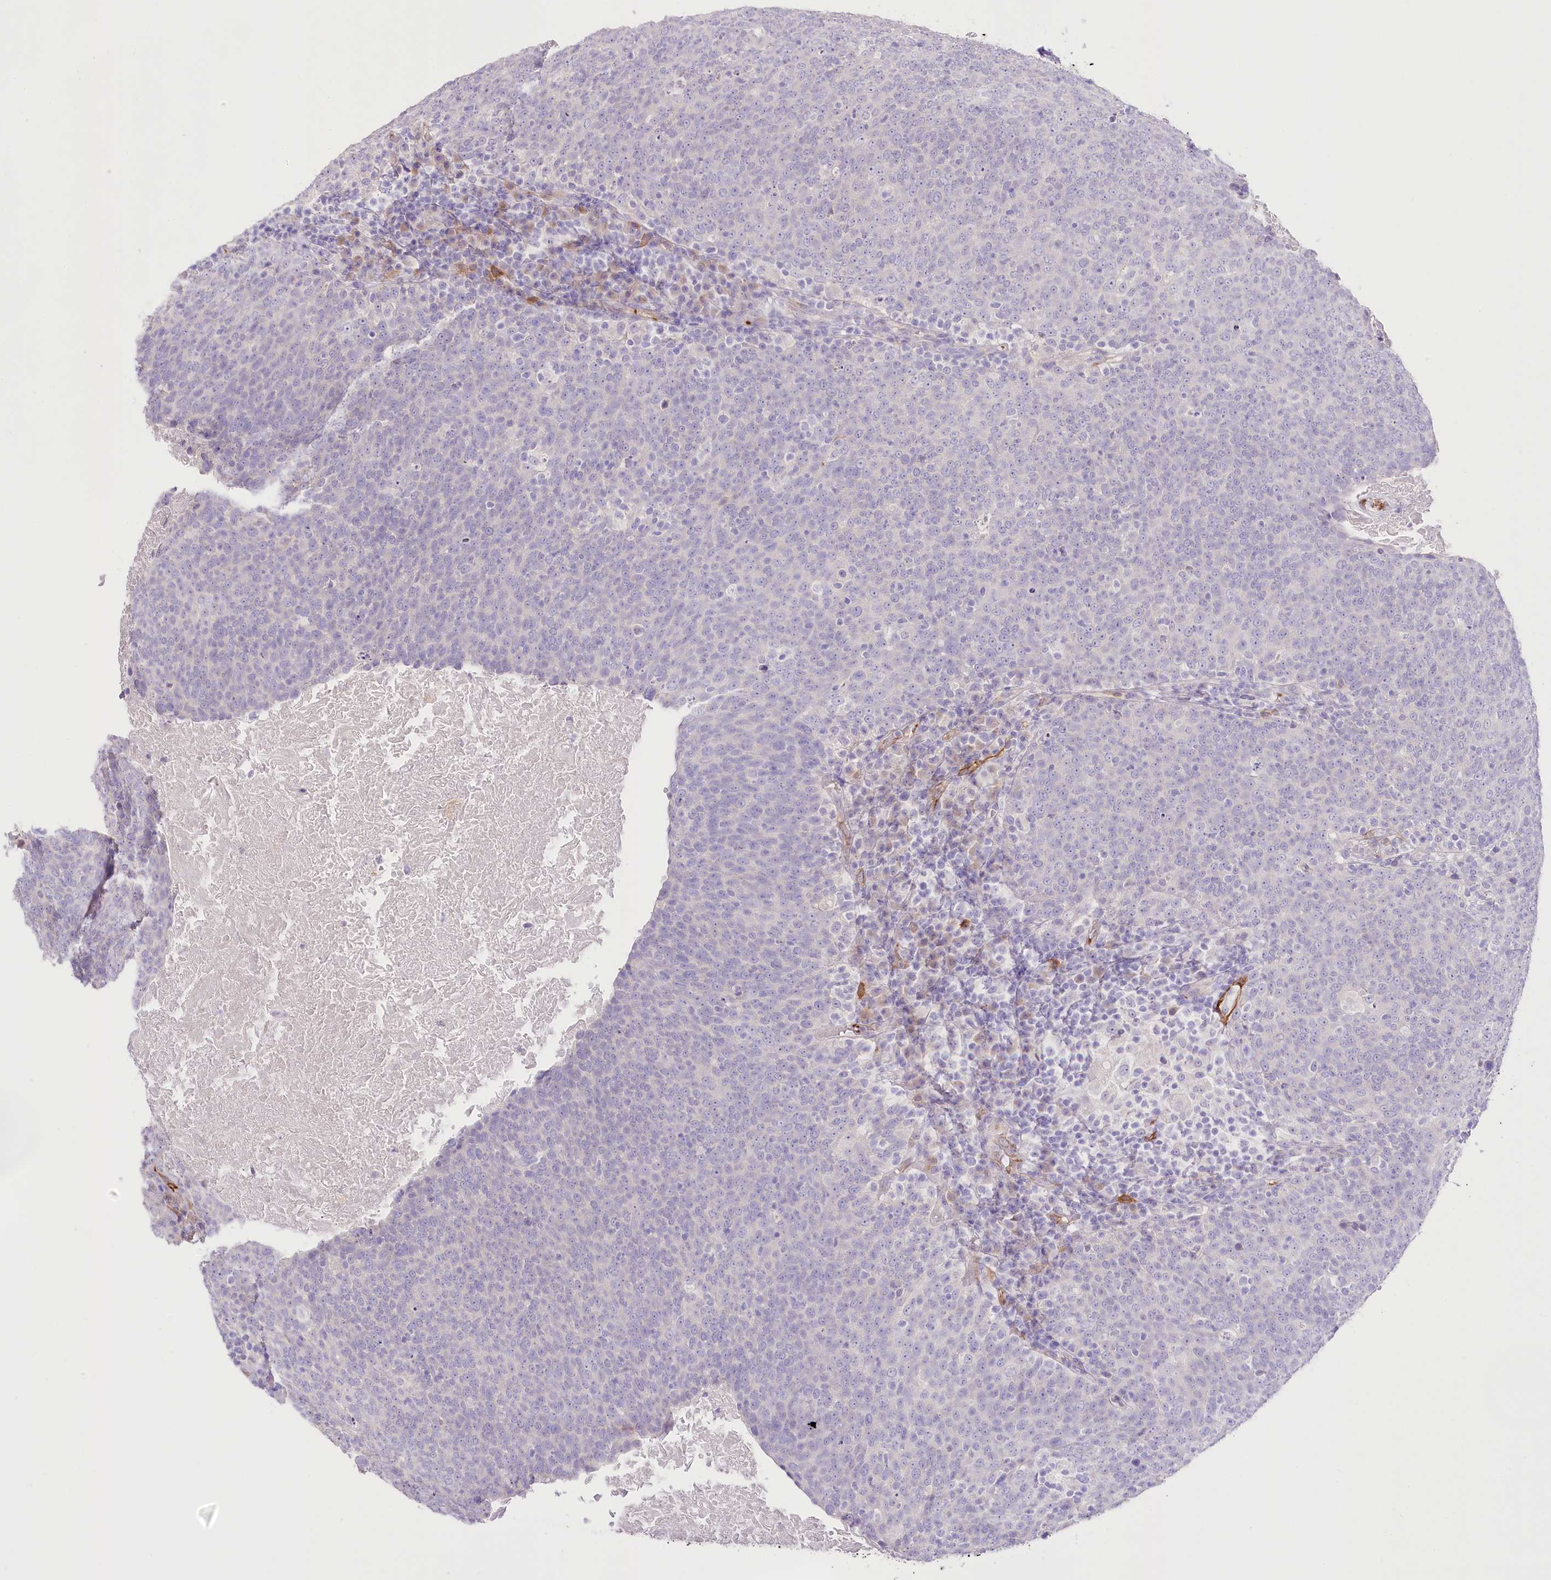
{"staining": {"intensity": "negative", "quantity": "none", "location": "none"}, "tissue": "head and neck cancer", "cell_type": "Tumor cells", "image_type": "cancer", "snomed": [{"axis": "morphology", "description": "Squamous cell carcinoma, NOS"}, {"axis": "morphology", "description": "Squamous cell carcinoma, metastatic, NOS"}, {"axis": "topography", "description": "Lymph node"}, {"axis": "topography", "description": "Head-Neck"}], "caption": "This is an immunohistochemistry (IHC) photomicrograph of human head and neck cancer (metastatic squamous cell carcinoma). There is no staining in tumor cells.", "gene": "SLC39A10", "patient": {"sex": "male", "age": 62}}